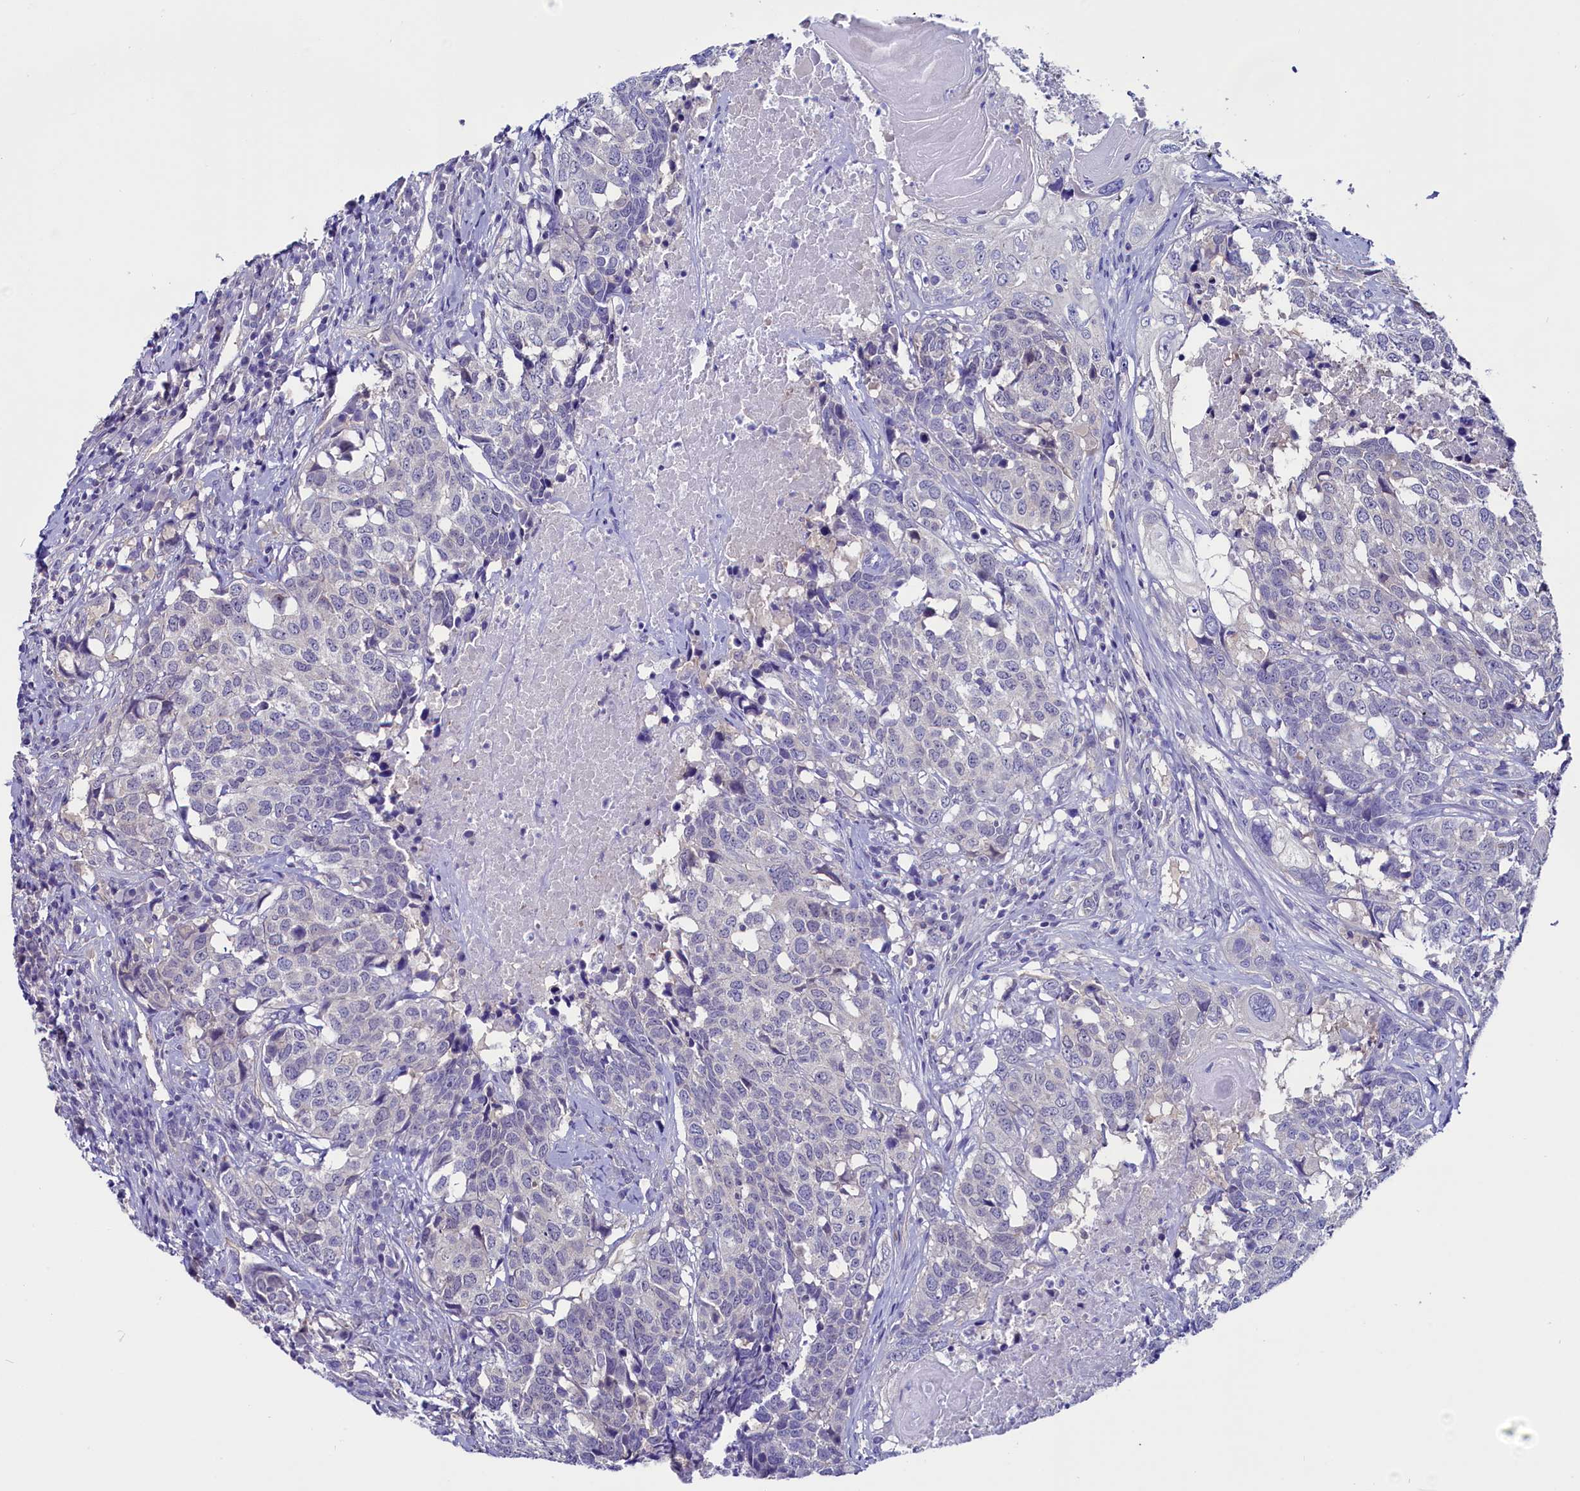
{"staining": {"intensity": "negative", "quantity": "none", "location": "none"}, "tissue": "head and neck cancer", "cell_type": "Tumor cells", "image_type": "cancer", "snomed": [{"axis": "morphology", "description": "Squamous cell carcinoma, NOS"}, {"axis": "topography", "description": "Head-Neck"}], "caption": "Micrograph shows no significant protein staining in tumor cells of head and neck squamous cell carcinoma.", "gene": "CIAPIN1", "patient": {"sex": "male", "age": 66}}